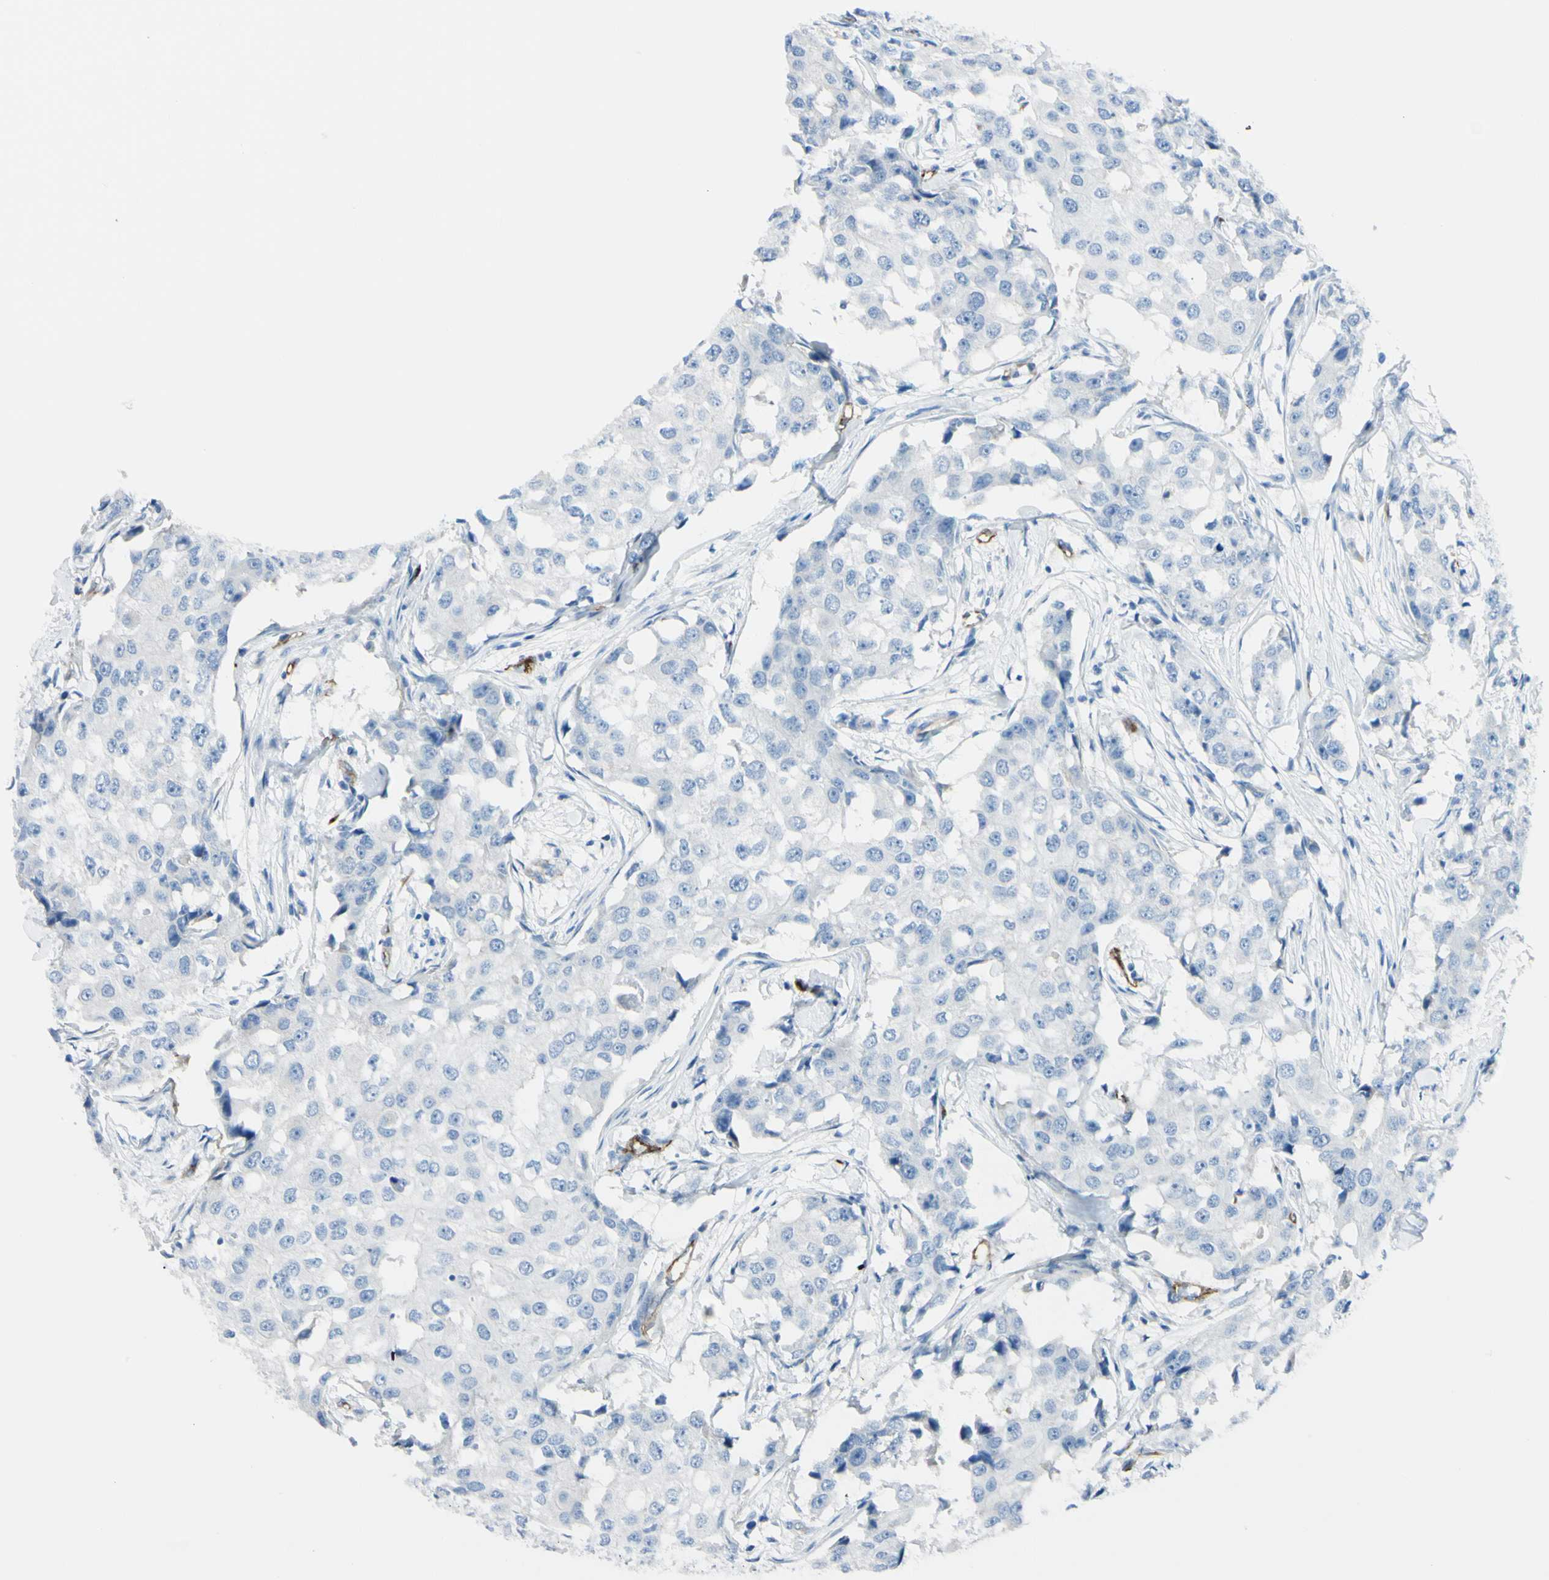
{"staining": {"intensity": "negative", "quantity": "none", "location": "none"}, "tissue": "breast cancer", "cell_type": "Tumor cells", "image_type": "cancer", "snomed": [{"axis": "morphology", "description": "Duct carcinoma"}, {"axis": "topography", "description": "Breast"}], "caption": "Immunohistochemical staining of breast cancer reveals no significant staining in tumor cells.", "gene": "FOLH1", "patient": {"sex": "female", "age": 27}}